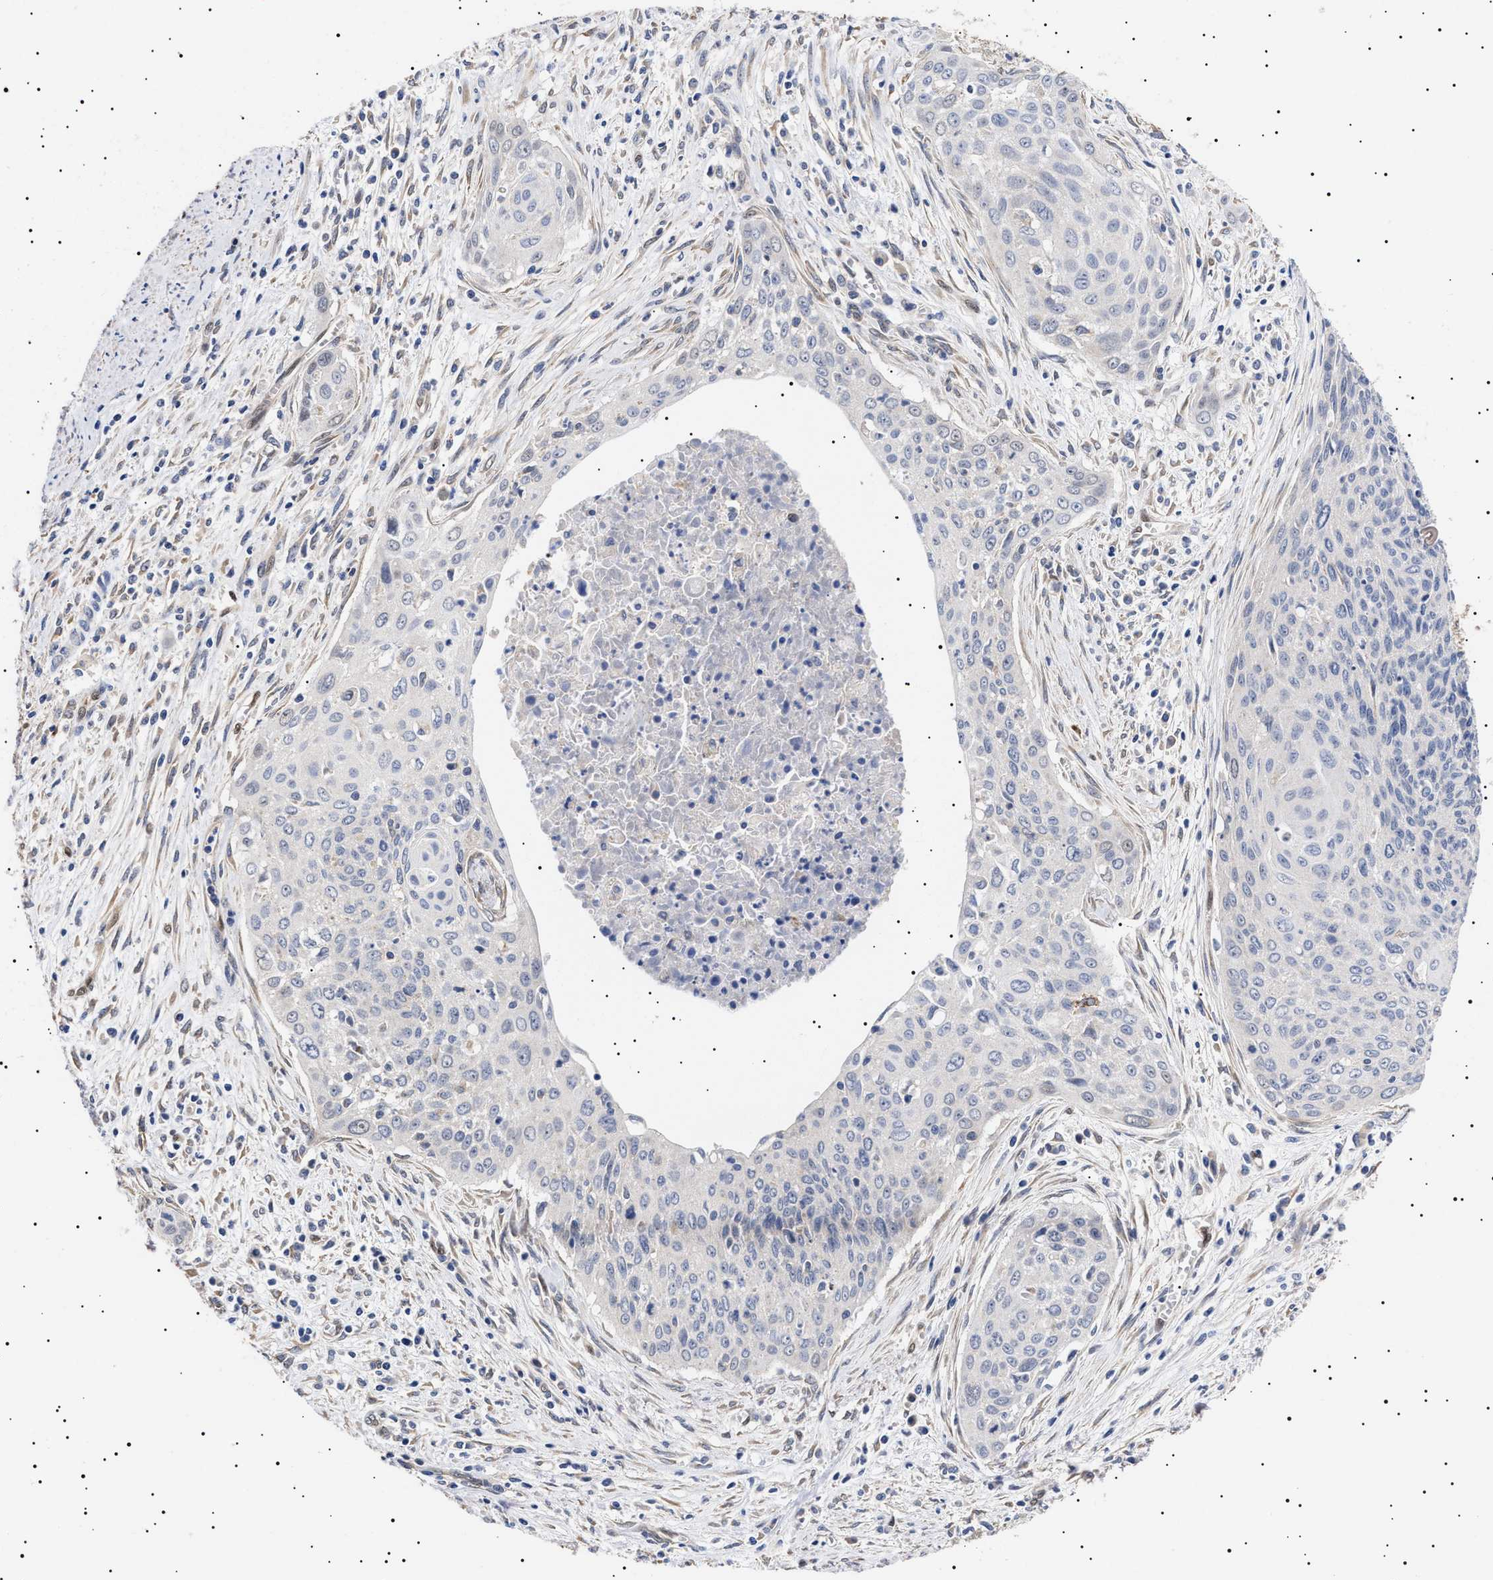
{"staining": {"intensity": "negative", "quantity": "none", "location": "none"}, "tissue": "cervical cancer", "cell_type": "Tumor cells", "image_type": "cancer", "snomed": [{"axis": "morphology", "description": "Squamous cell carcinoma, NOS"}, {"axis": "topography", "description": "Cervix"}], "caption": "IHC of human cervical cancer (squamous cell carcinoma) displays no expression in tumor cells. (Brightfield microscopy of DAB immunohistochemistry (IHC) at high magnification).", "gene": "KRBA1", "patient": {"sex": "female", "age": 55}}